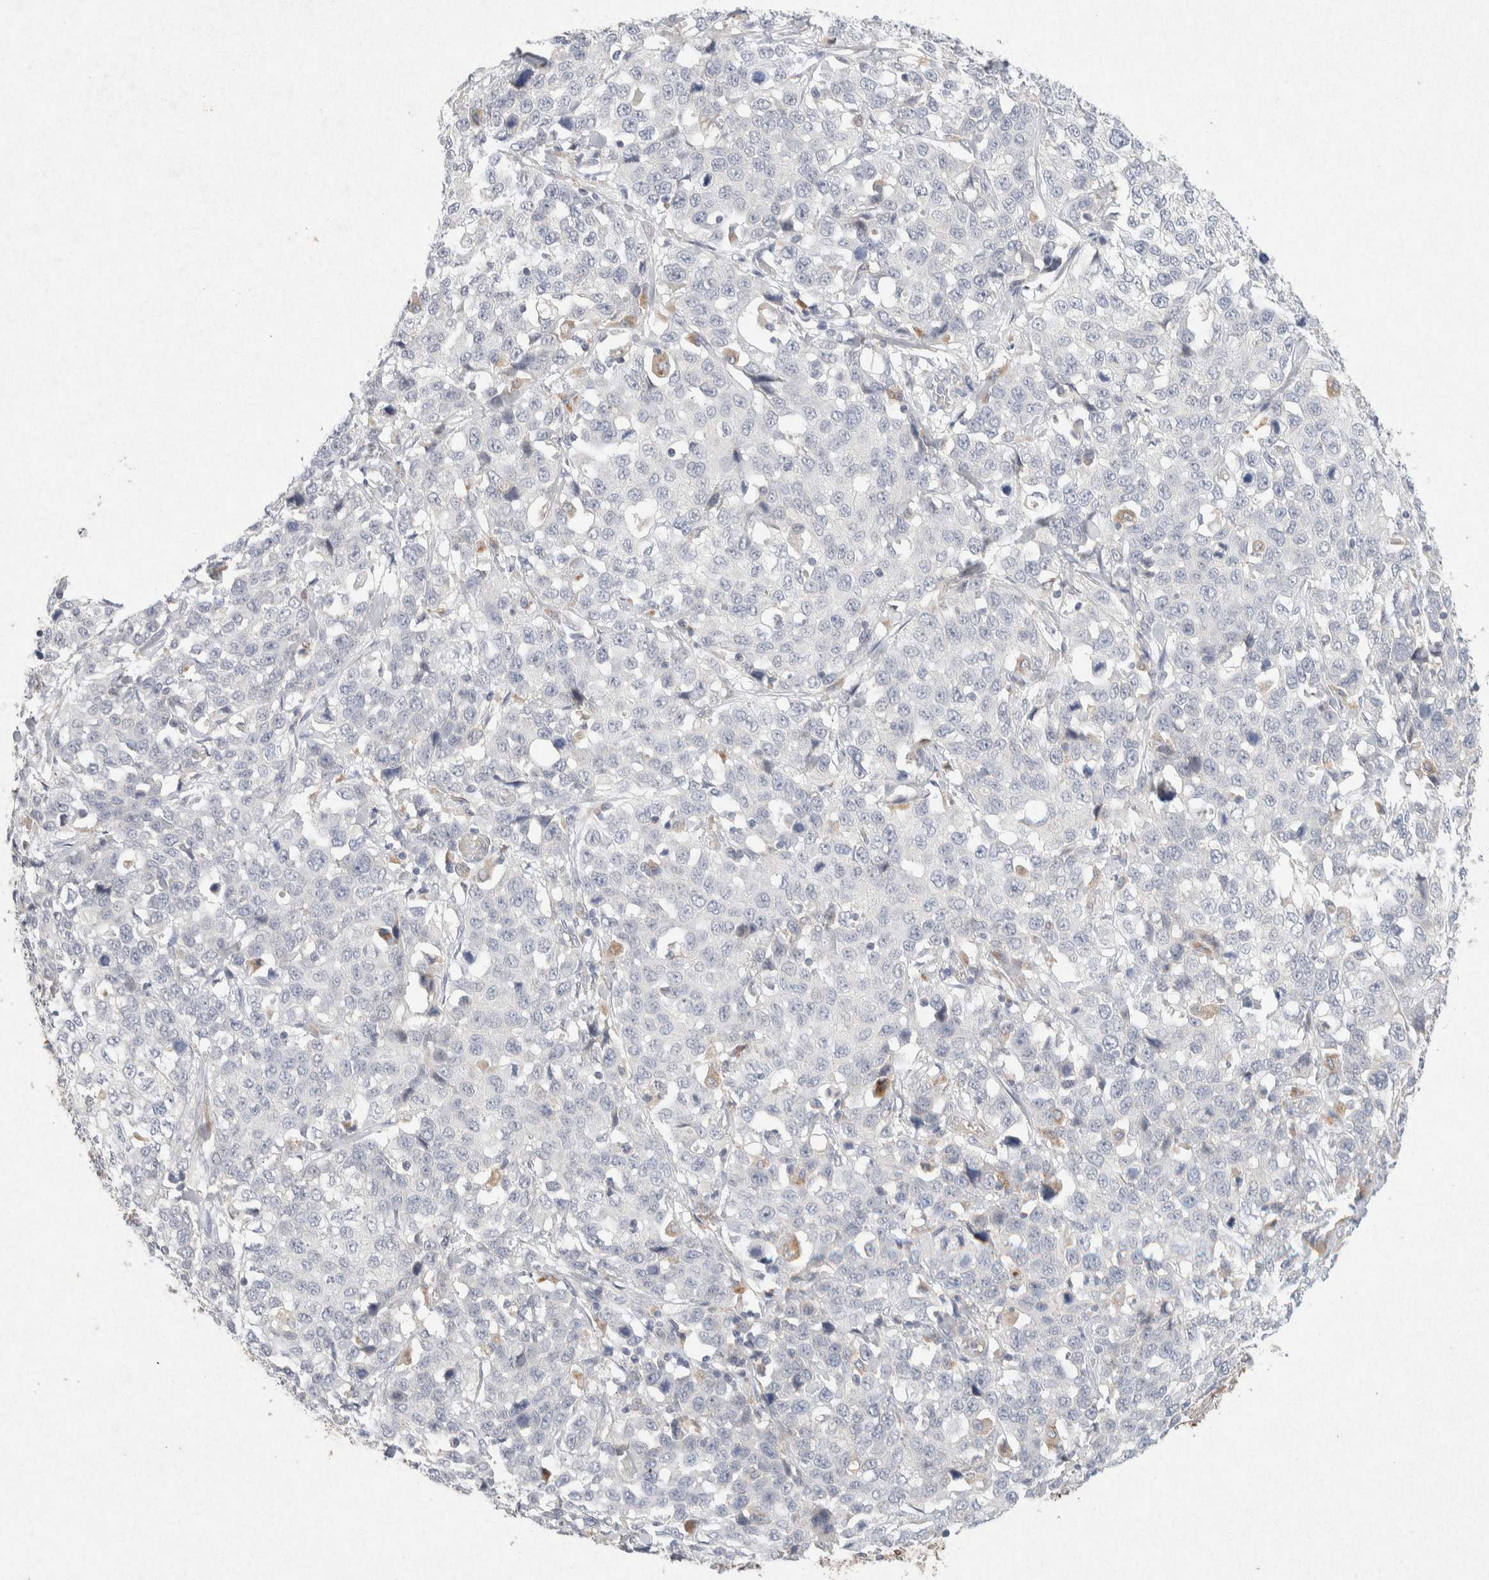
{"staining": {"intensity": "negative", "quantity": "none", "location": "none"}, "tissue": "stomach cancer", "cell_type": "Tumor cells", "image_type": "cancer", "snomed": [{"axis": "morphology", "description": "Normal tissue, NOS"}, {"axis": "morphology", "description": "Adenocarcinoma, NOS"}, {"axis": "topography", "description": "Stomach"}], "caption": "The histopathology image demonstrates no significant expression in tumor cells of stomach adenocarcinoma. Brightfield microscopy of IHC stained with DAB (brown) and hematoxylin (blue), captured at high magnification.", "gene": "GNAI1", "patient": {"sex": "male", "age": 48}}